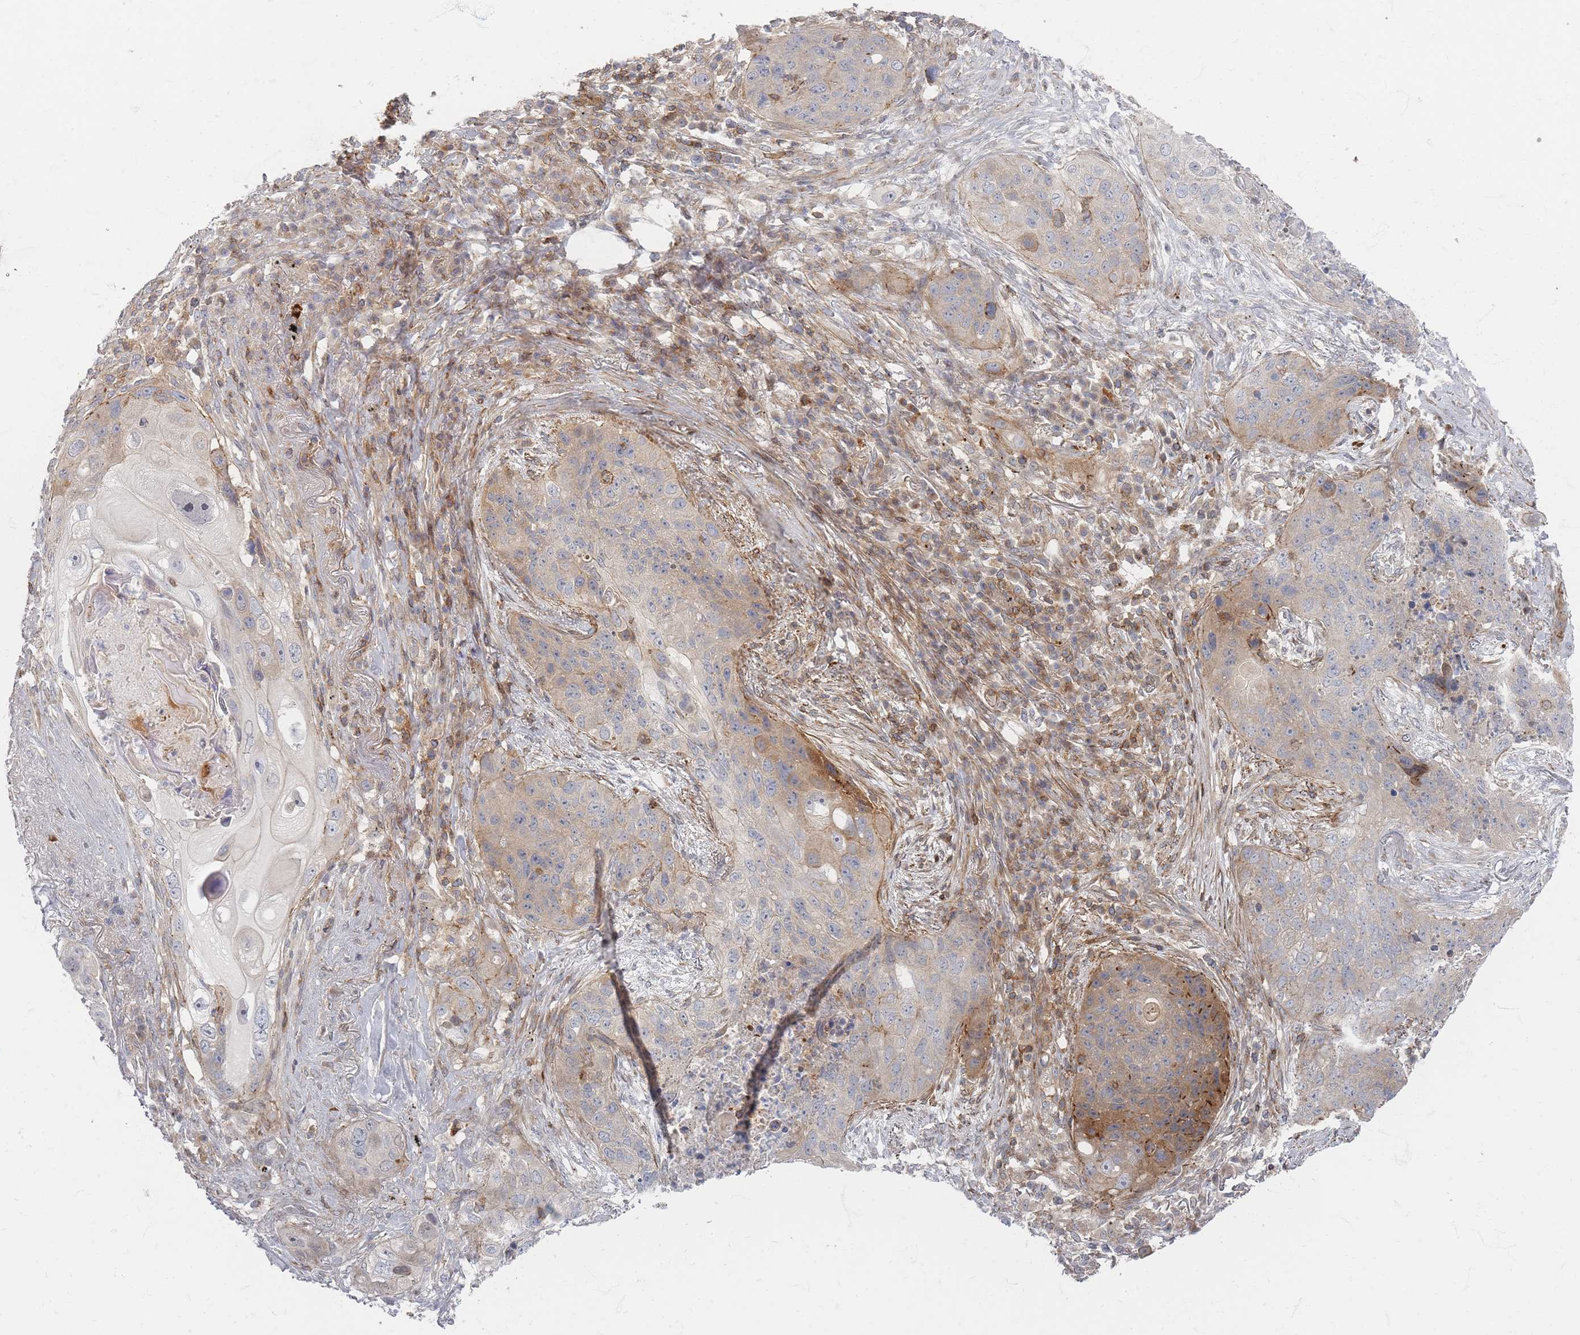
{"staining": {"intensity": "moderate", "quantity": "<25%", "location": "cytoplasmic/membranous"}, "tissue": "lung cancer", "cell_type": "Tumor cells", "image_type": "cancer", "snomed": [{"axis": "morphology", "description": "Squamous cell carcinoma, NOS"}, {"axis": "topography", "description": "Lung"}], "caption": "Tumor cells show moderate cytoplasmic/membranous staining in about <25% of cells in lung cancer. (Brightfield microscopy of DAB IHC at high magnification).", "gene": "ZNF852", "patient": {"sex": "female", "age": 63}}